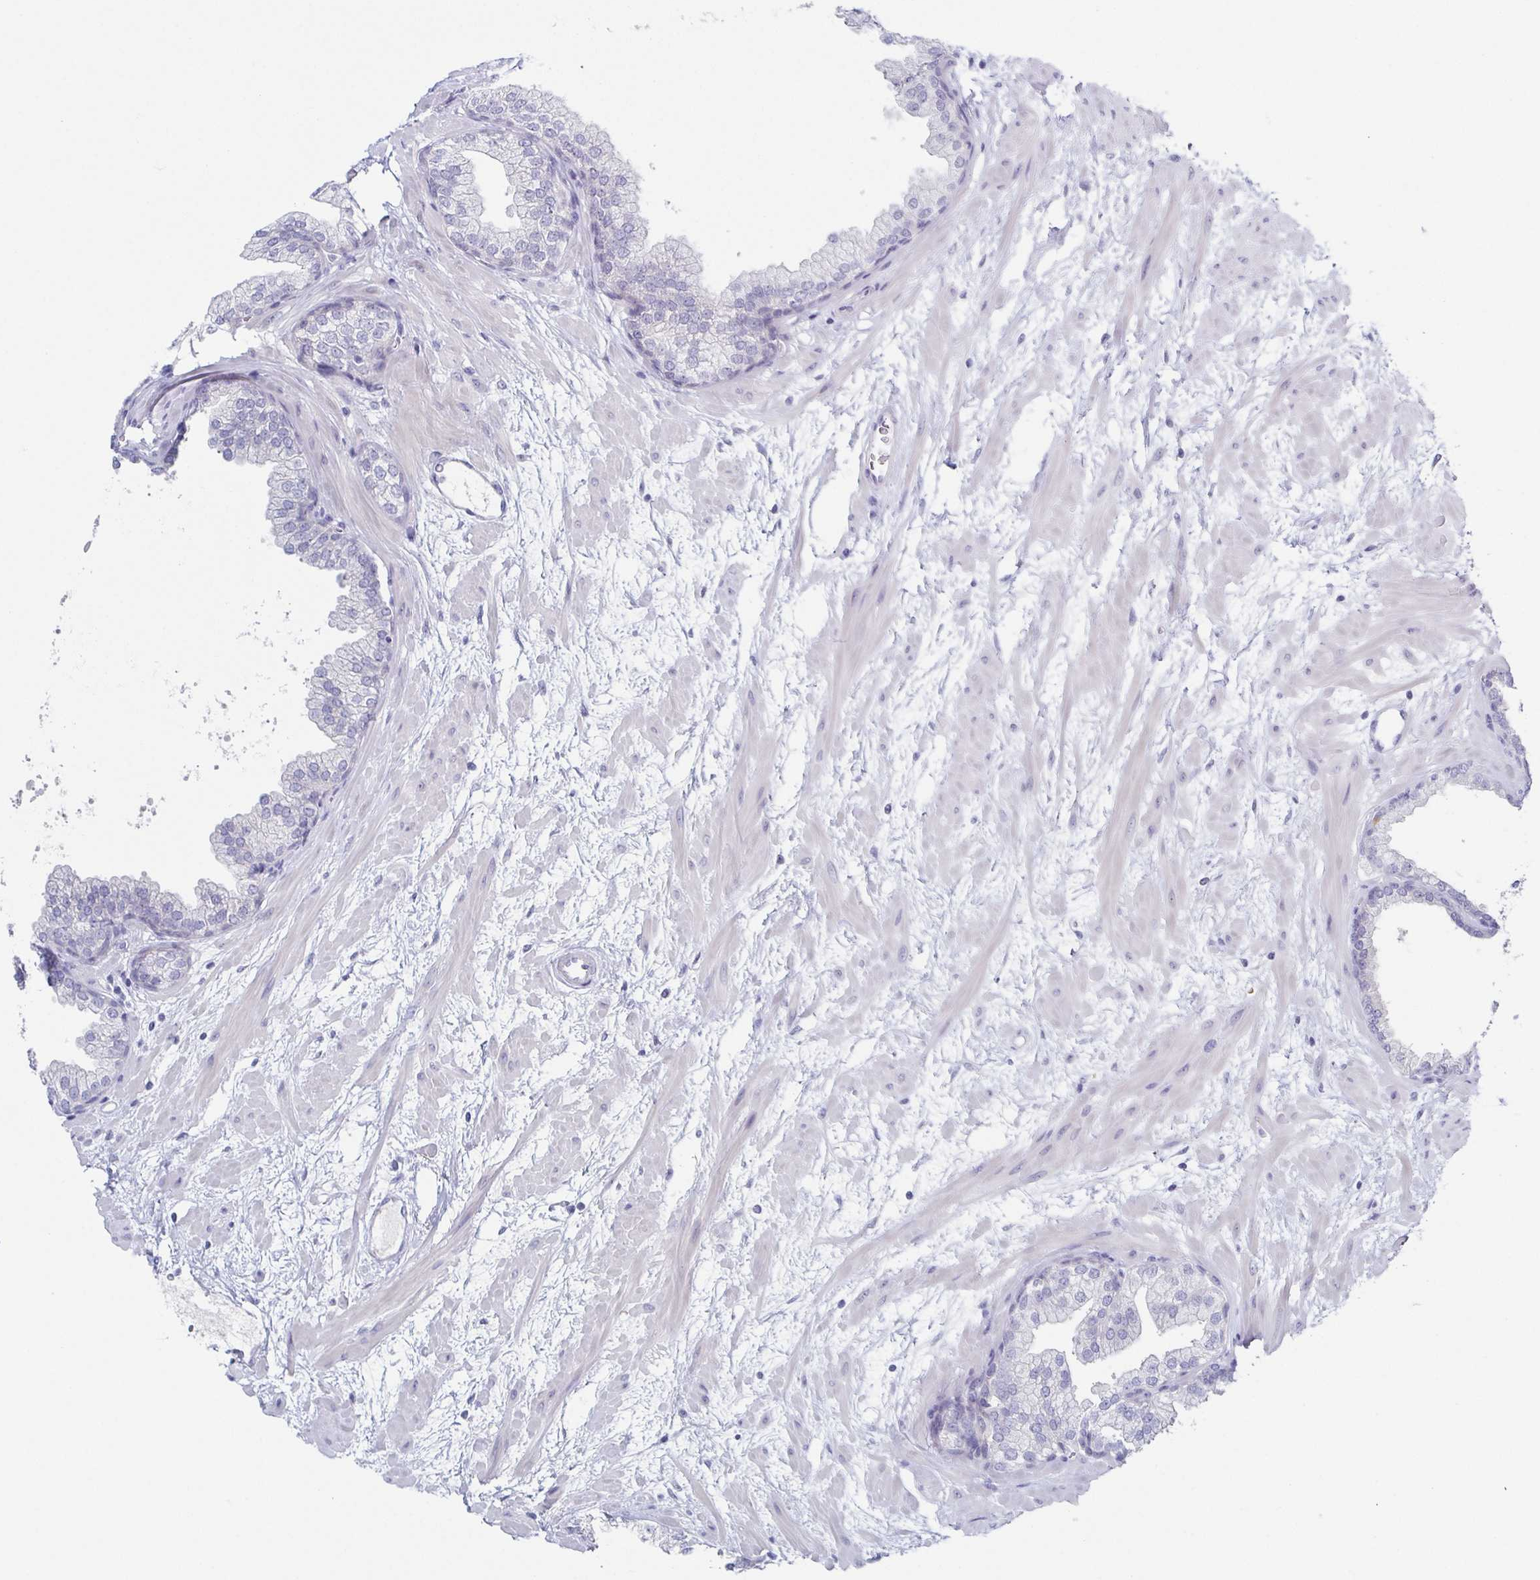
{"staining": {"intensity": "weak", "quantity": "<25%", "location": "cytoplasmic/membranous"}, "tissue": "prostate", "cell_type": "Glandular cells", "image_type": "normal", "snomed": [{"axis": "morphology", "description": "Normal tissue, NOS"}, {"axis": "topography", "description": "Prostate"}], "caption": "This is an immunohistochemistry (IHC) image of normal prostate. There is no positivity in glandular cells.", "gene": "HTR2A", "patient": {"sex": "male", "age": 37}}